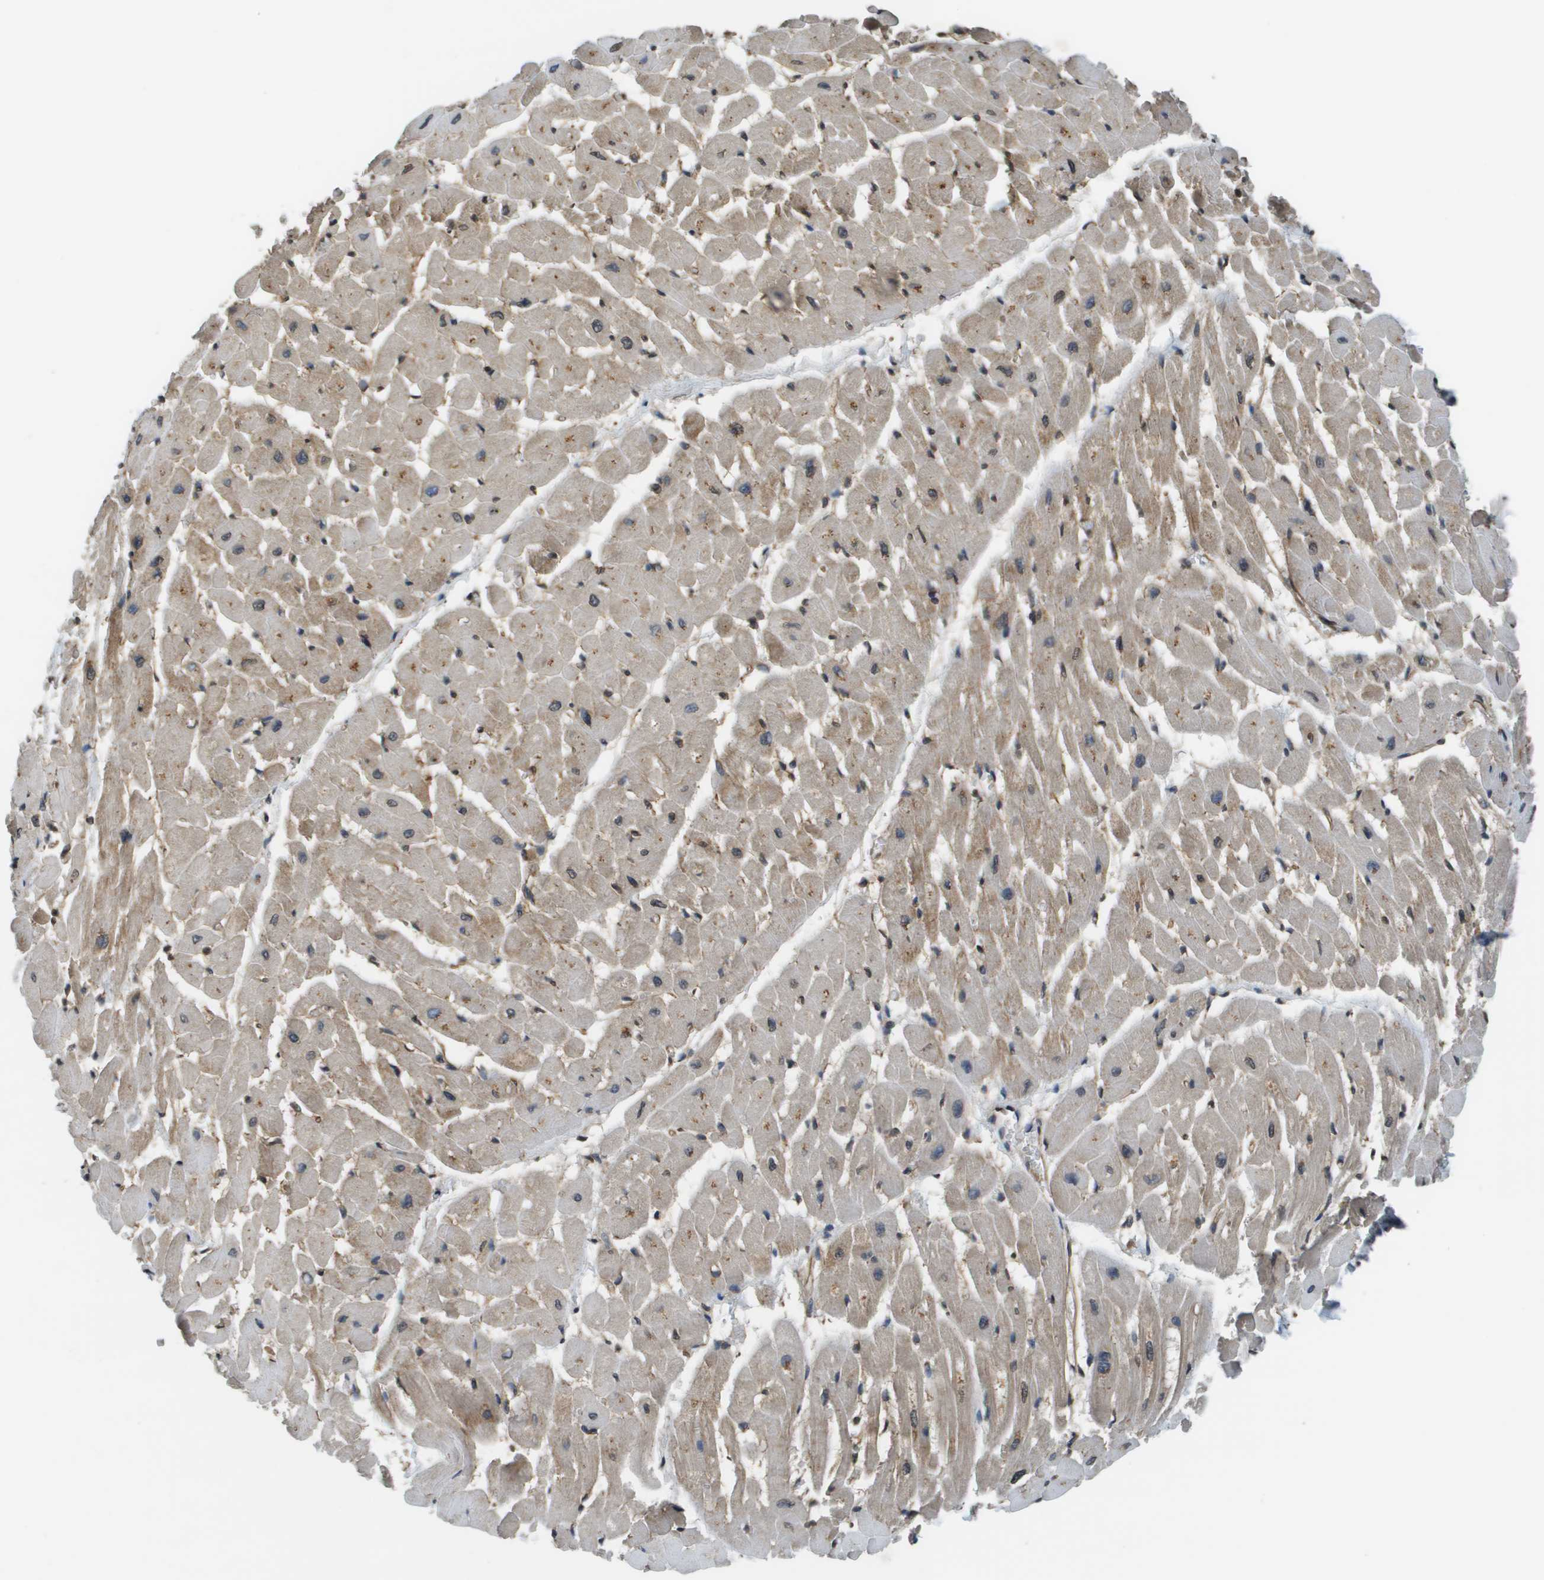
{"staining": {"intensity": "moderate", "quantity": ">75%", "location": "cytoplasmic/membranous"}, "tissue": "heart muscle", "cell_type": "Cardiomyocytes", "image_type": "normal", "snomed": [{"axis": "morphology", "description": "Normal tissue, NOS"}, {"axis": "topography", "description": "Heart"}], "caption": "Moderate cytoplasmic/membranous expression for a protein is present in approximately >75% of cardiomyocytes of normal heart muscle using immunohistochemistry.", "gene": "SEC62", "patient": {"sex": "male", "age": 45}}